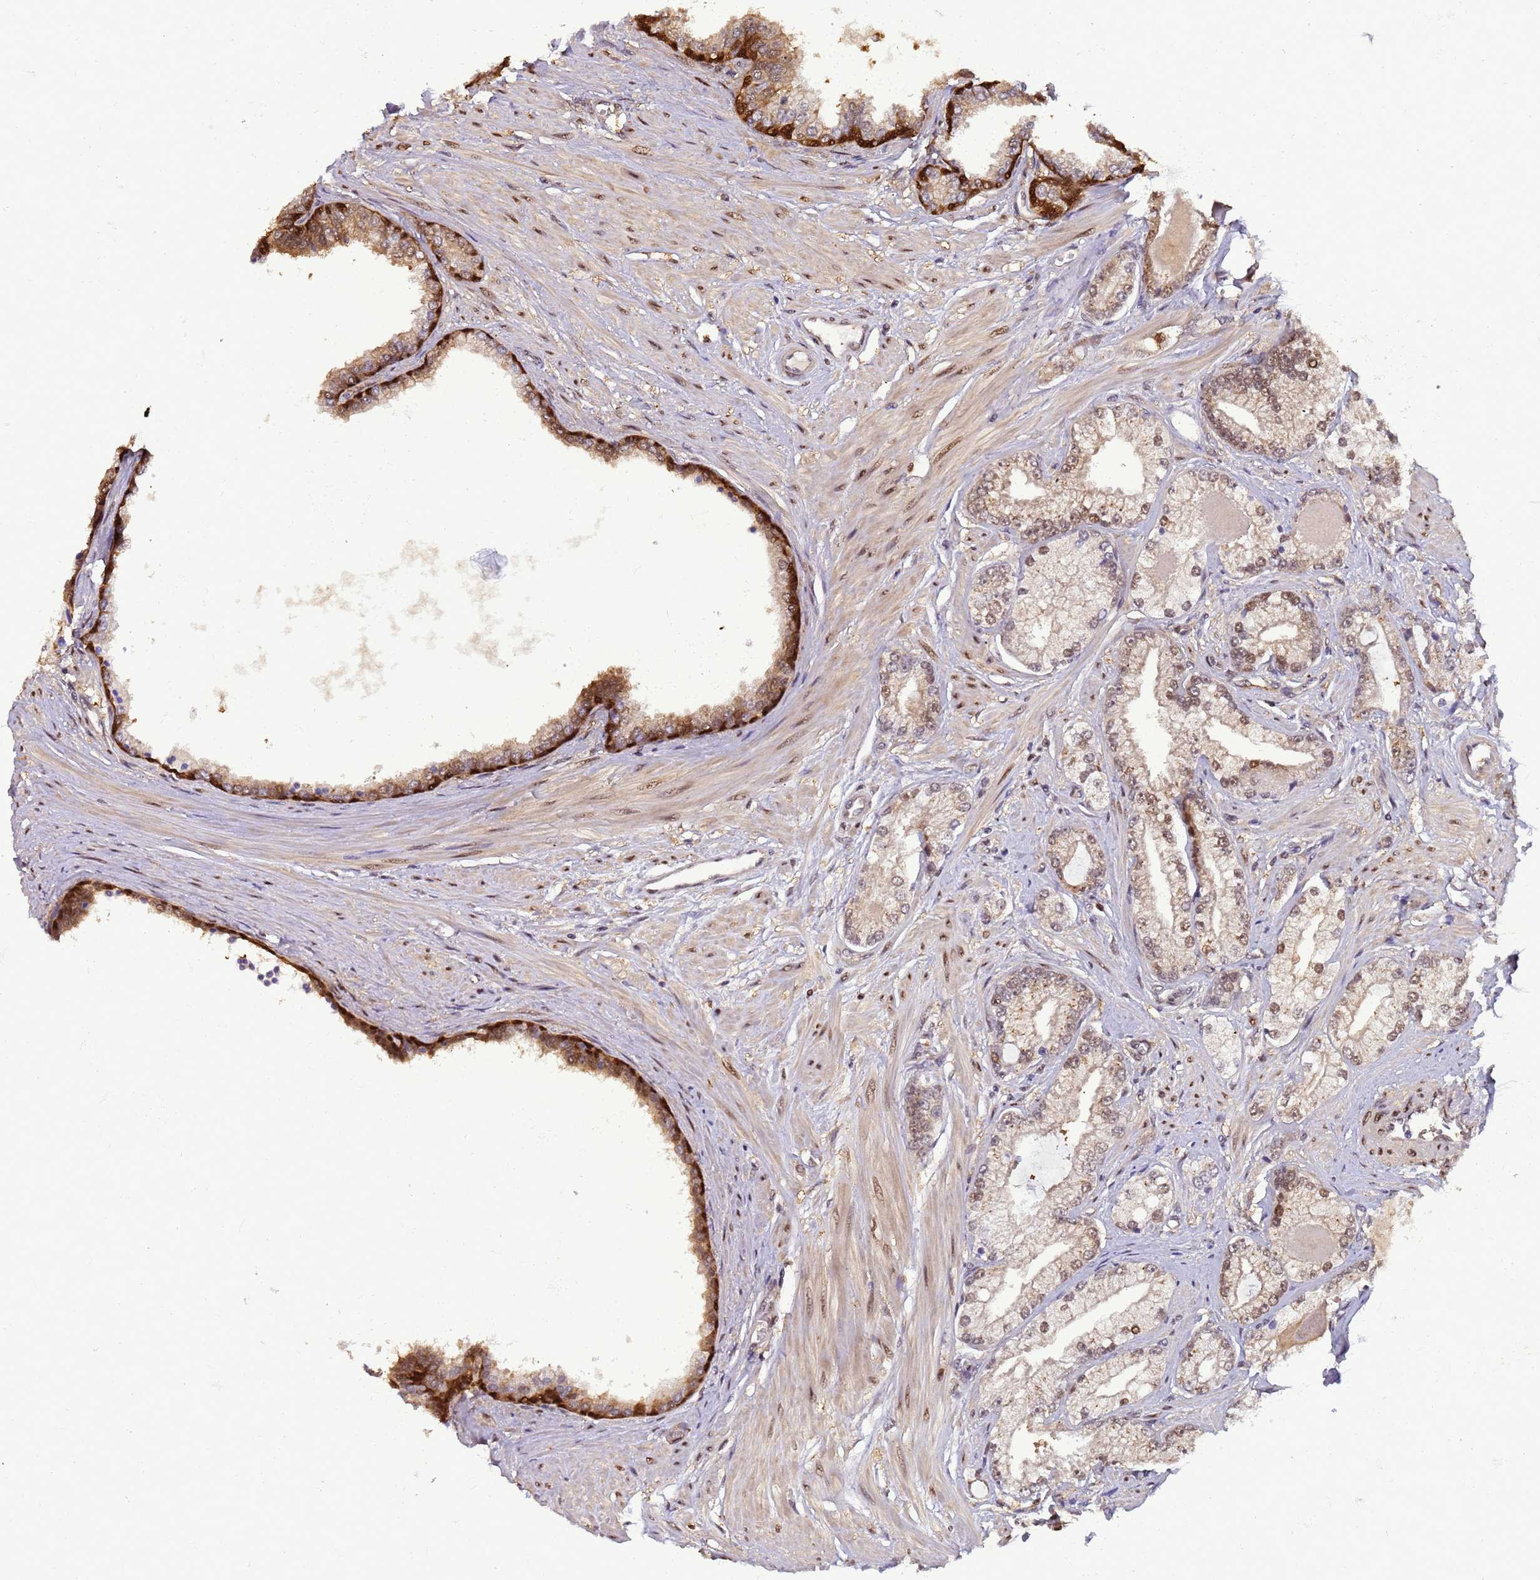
{"staining": {"intensity": "moderate", "quantity": "25%-75%", "location": "cytoplasmic/membranous,nuclear"}, "tissue": "prostate cancer", "cell_type": "Tumor cells", "image_type": "cancer", "snomed": [{"axis": "morphology", "description": "Adenocarcinoma, Low grade"}, {"axis": "topography", "description": "Prostate"}], "caption": "Immunohistochemistry (IHC) of prostate adenocarcinoma (low-grade) demonstrates medium levels of moderate cytoplasmic/membranous and nuclear positivity in approximately 25%-75% of tumor cells.", "gene": "ZBTB5", "patient": {"sex": "male", "age": 64}}